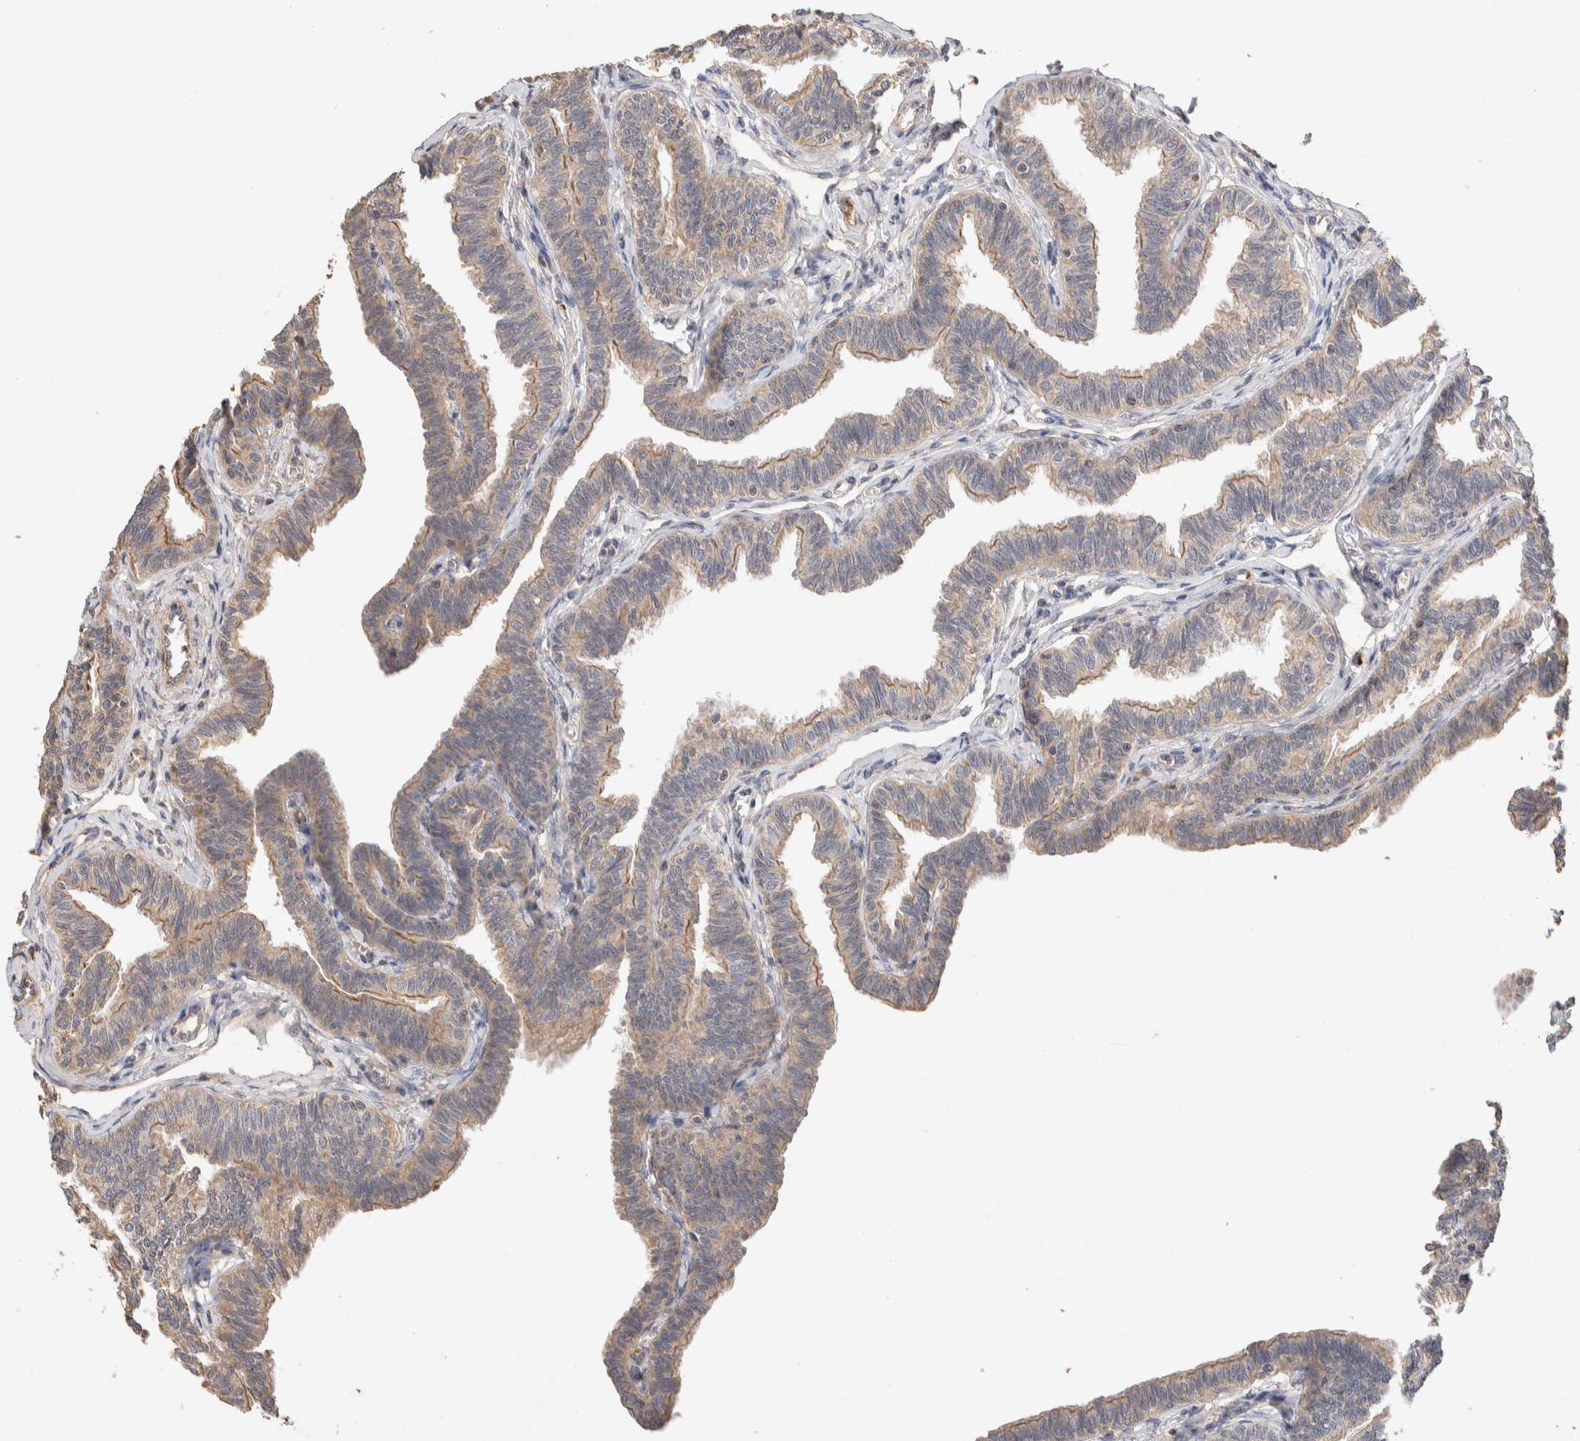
{"staining": {"intensity": "weak", "quantity": ">75%", "location": "cytoplasmic/membranous"}, "tissue": "fallopian tube", "cell_type": "Glandular cells", "image_type": "normal", "snomed": [{"axis": "morphology", "description": "Normal tissue, NOS"}, {"axis": "topography", "description": "Fallopian tube"}, {"axis": "topography", "description": "Ovary"}], "caption": "Approximately >75% of glandular cells in benign fallopian tube demonstrate weak cytoplasmic/membranous protein expression as visualized by brown immunohistochemical staining.", "gene": "WDR91", "patient": {"sex": "female", "age": 23}}